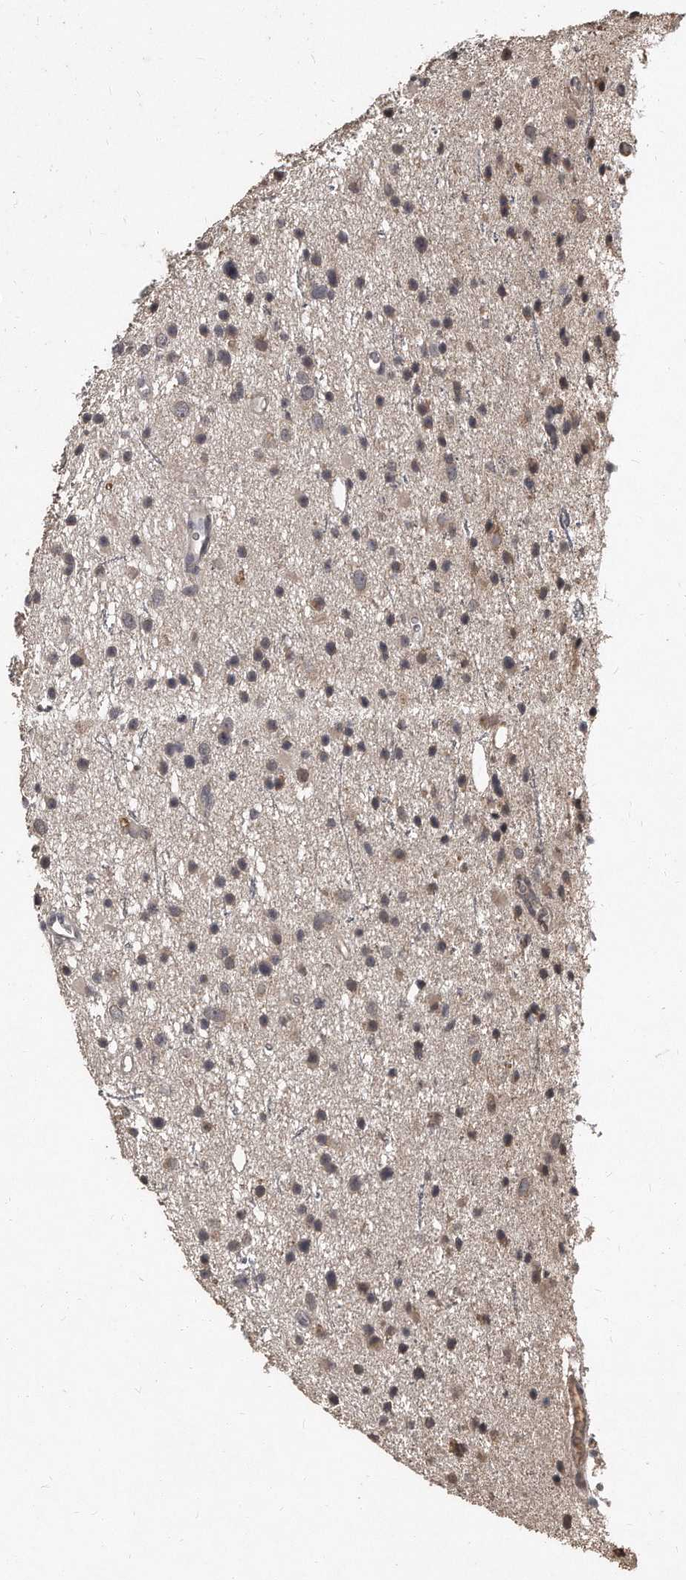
{"staining": {"intensity": "weak", "quantity": "<25%", "location": "cytoplasmic/membranous"}, "tissue": "glioma", "cell_type": "Tumor cells", "image_type": "cancer", "snomed": [{"axis": "morphology", "description": "Glioma, malignant, Low grade"}, {"axis": "topography", "description": "Cerebral cortex"}], "caption": "The micrograph shows no staining of tumor cells in glioma. (DAB (3,3'-diaminobenzidine) immunohistochemistry (IHC) with hematoxylin counter stain).", "gene": "GRB10", "patient": {"sex": "female", "age": 39}}